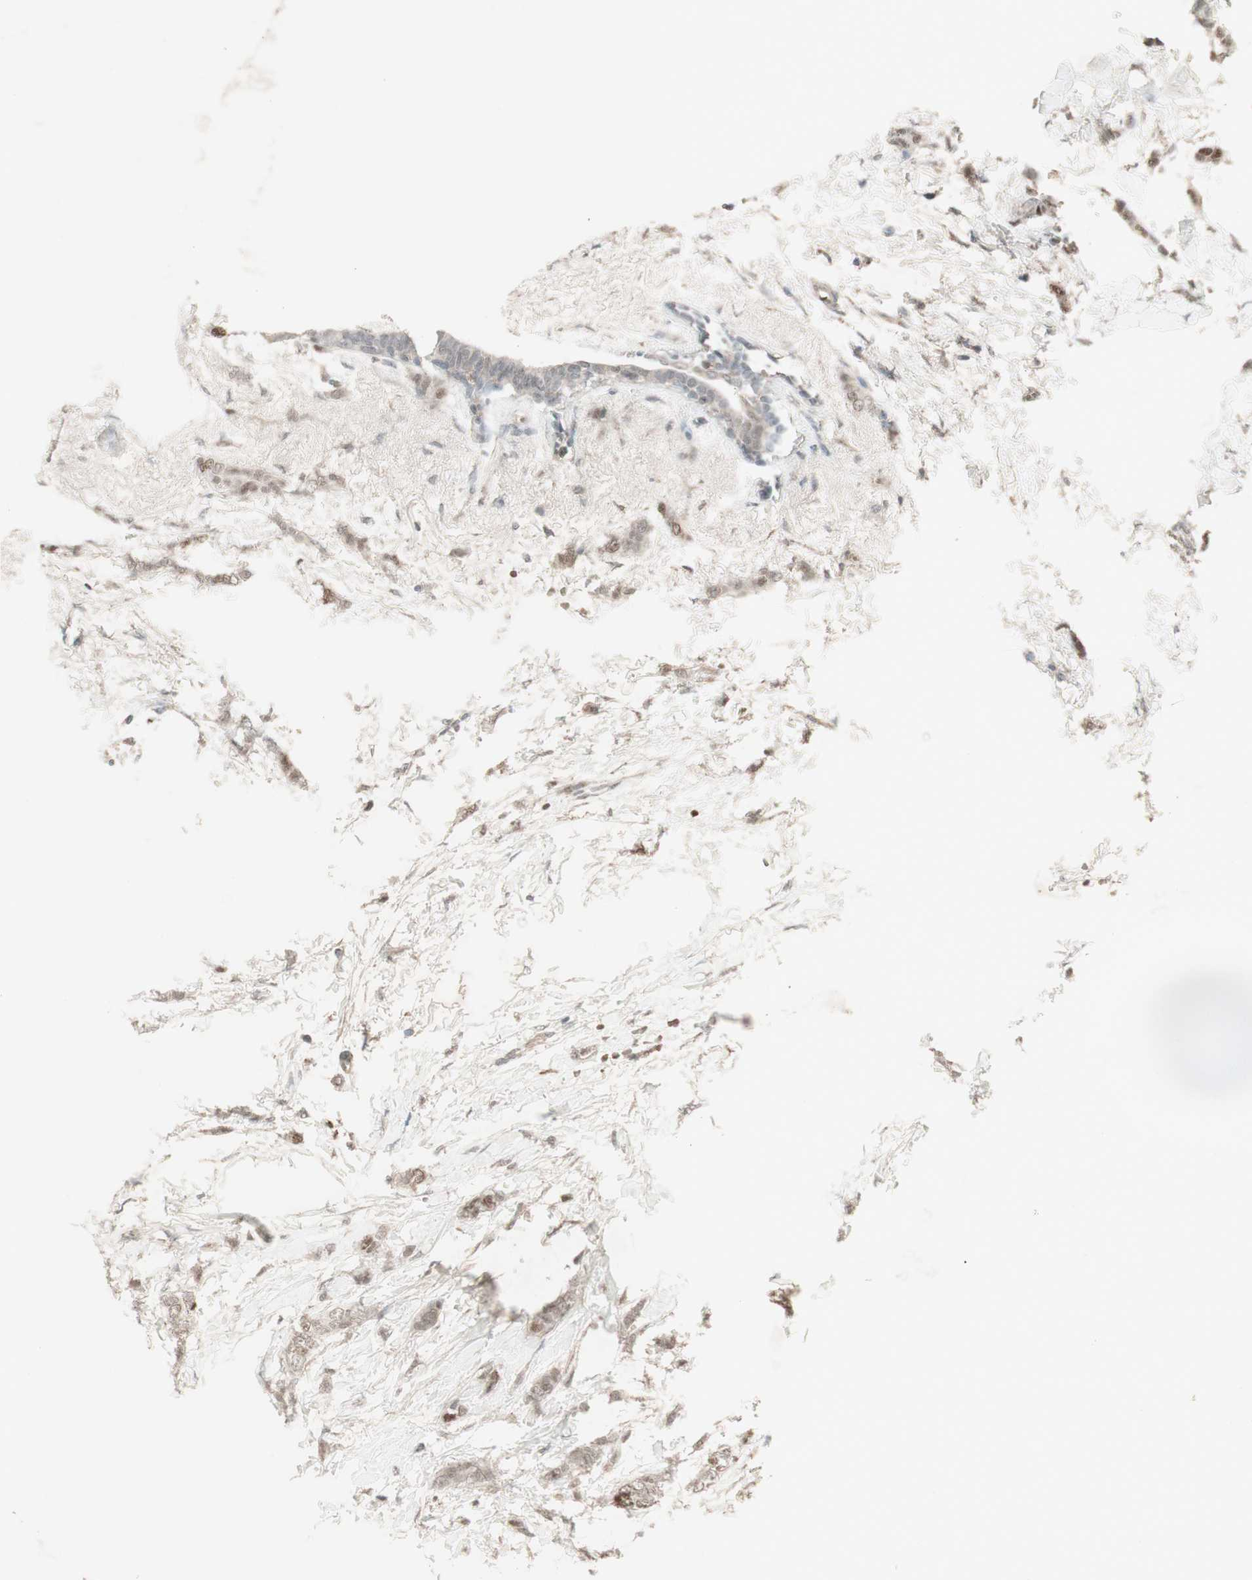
{"staining": {"intensity": "moderate", "quantity": "<25%", "location": "cytoplasmic/membranous,nuclear"}, "tissue": "breast cancer", "cell_type": "Tumor cells", "image_type": "cancer", "snomed": [{"axis": "morphology", "description": "Lobular carcinoma, in situ"}, {"axis": "morphology", "description": "Lobular carcinoma"}, {"axis": "topography", "description": "Breast"}], "caption": "A photomicrograph of breast lobular carcinoma in situ stained for a protein exhibits moderate cytoplasmic/membranous and nuclear brown staining in tumor cells. (IHC, brightfield microscopy, high magnification).", "gene": "MSH6", "patient": {"sex": "female", "age": 41}}